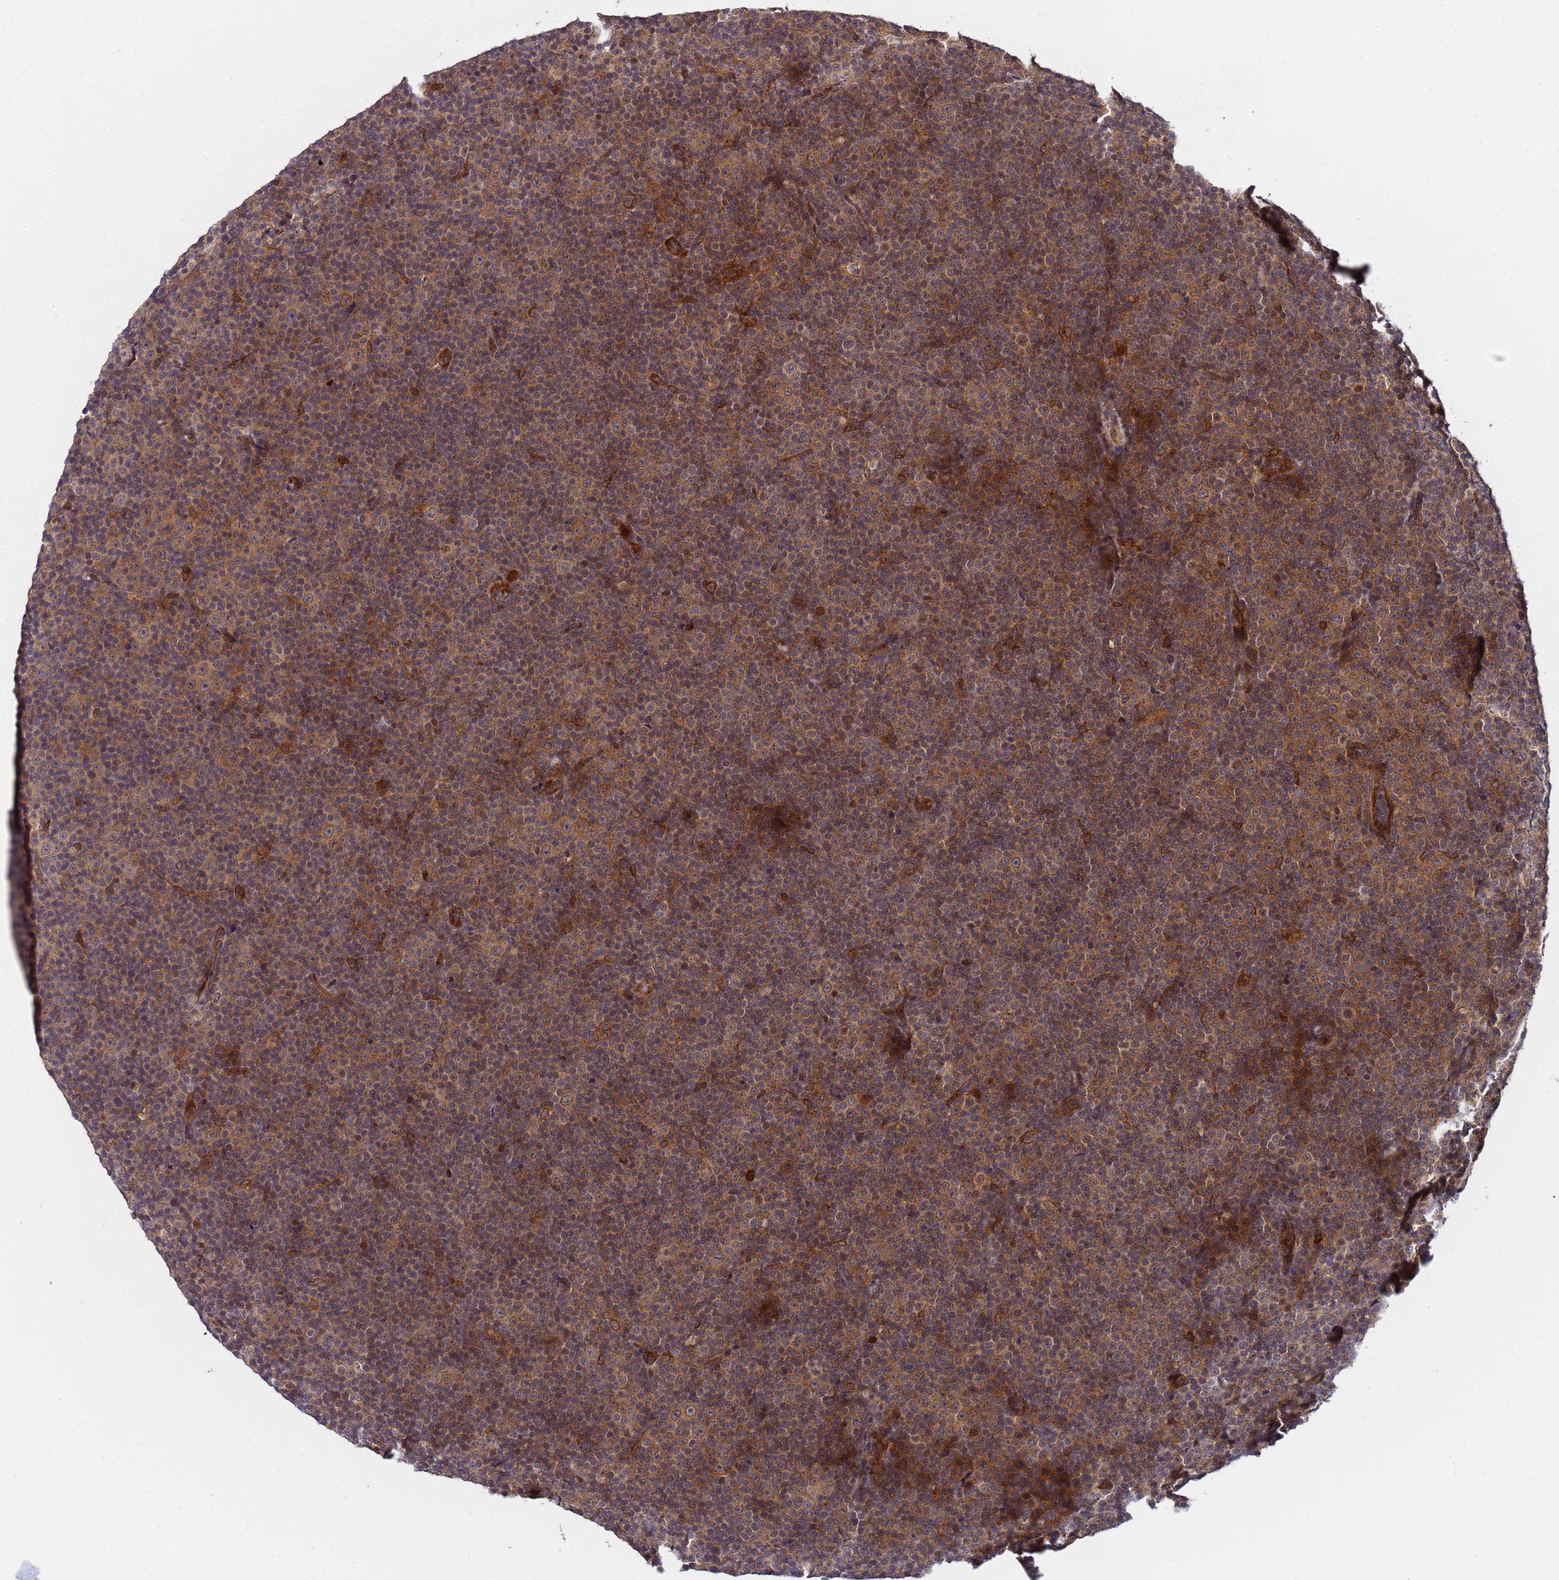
{"staining": {"intensity": "moderate", "quantity": ">75%", "location": "cytoplasmic/membranous"}, "tissue": "lymphoma", "cell_type": "Tumor cells", "image_type": "cancer", "snomed": [{"axis": "morphology", "description": "Malignant lymphoma, non-Hodgkin's type, Low grade"}, {"axis": "topography", "description": "Lymph node"}], "caption": "Immunohistochemical staining of lymphoma exhibits medium levels of moderate cytoplasmic/membranous protein positivity in approximately >75% of tumor cells.", "gene": "UNC93B1", "patient": {"sex": "female", "age": 67}}